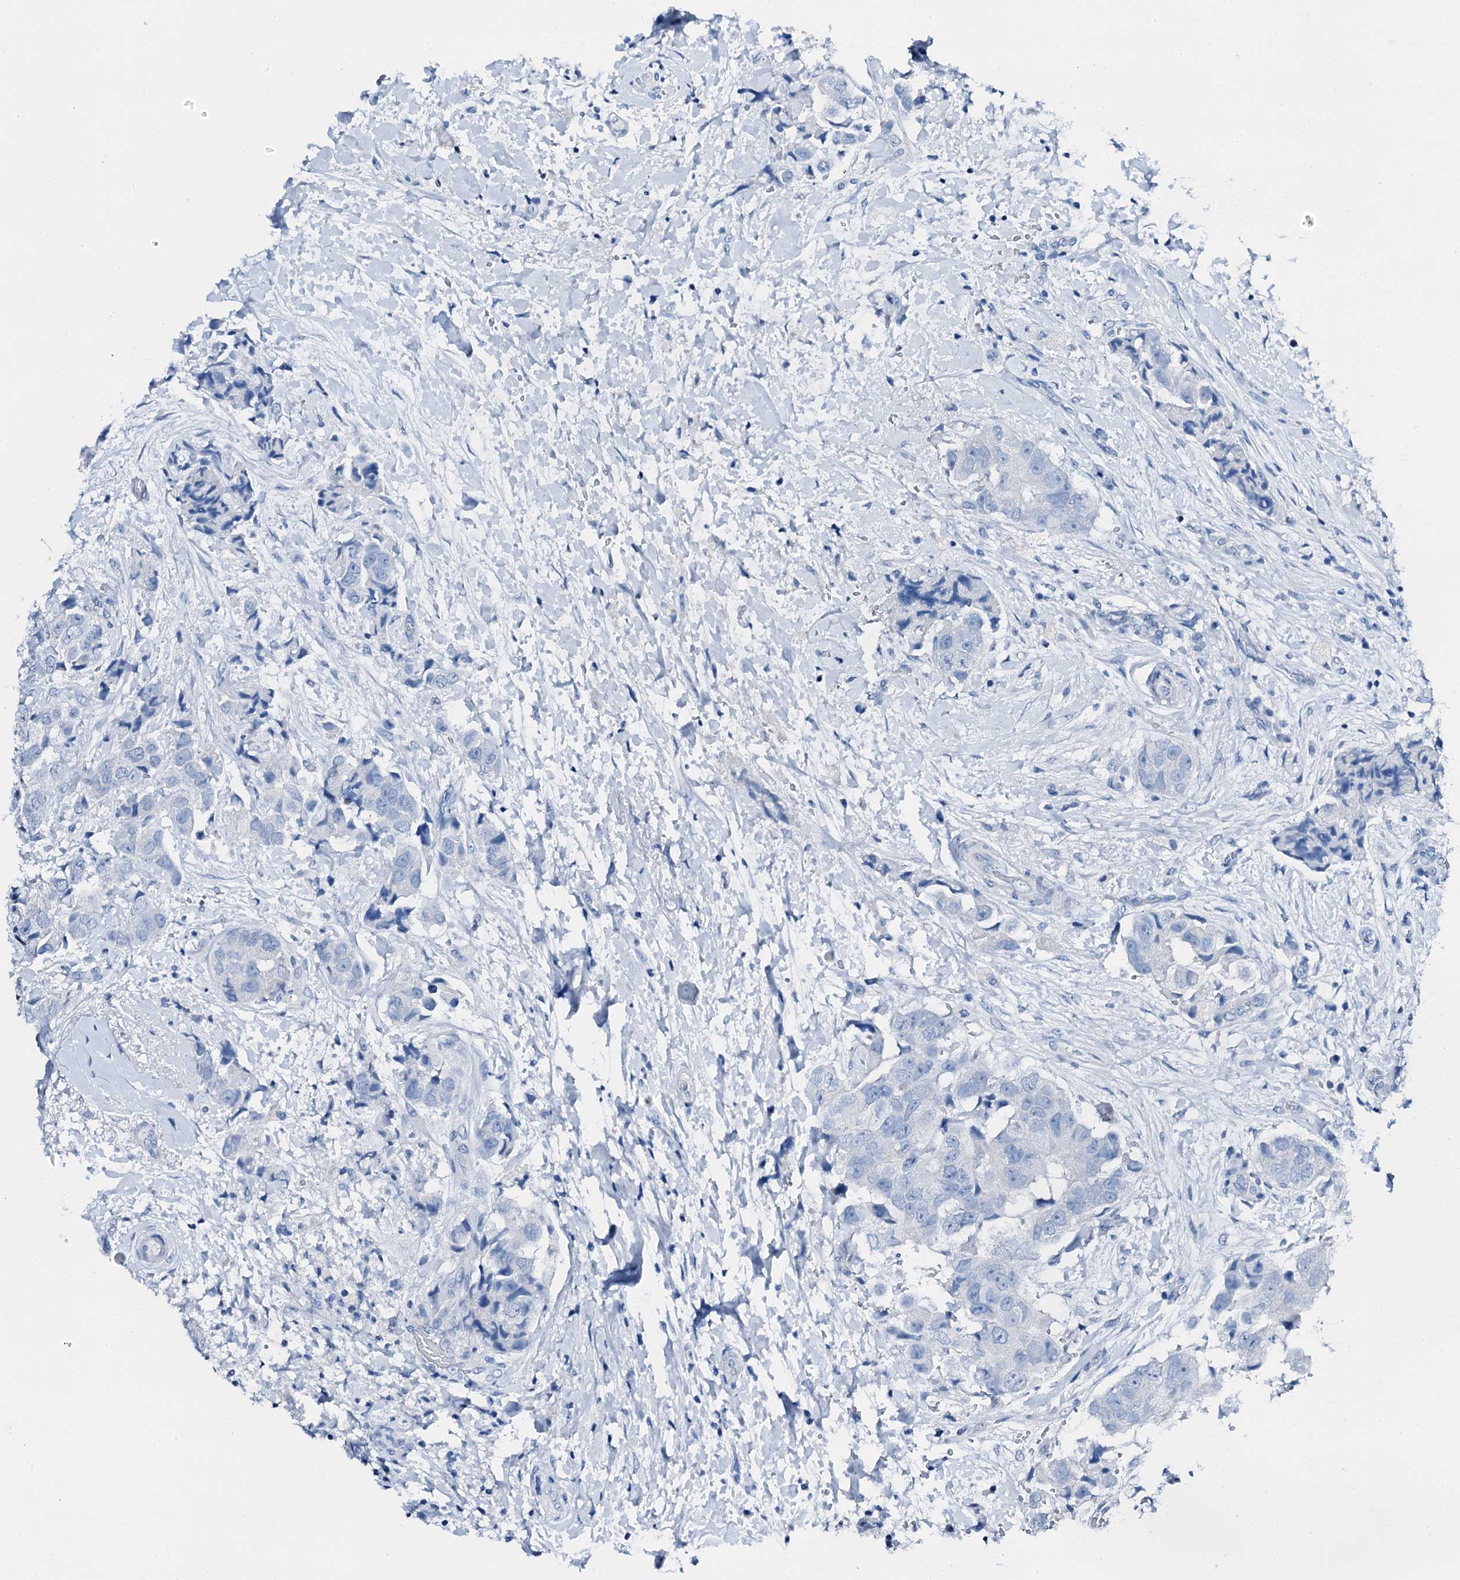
{"staining": {"intensity": "negative", "quantity": "none", "location": "none"}, "tissue": "breast cancer", "cell_type": "Tumor cells", "image_type": "cancer", "snomed": [{"axis": "morphology", "description": "Normal tissue, NOS"}, {"axis": "morphology", "description": "Duct carcinoma"}, {"axis": "topography", "description": "Breast"}], "caption": "This is an IHC micrograph of human invasive ductal carcinoma (breast). There is no expression in tumor cells.", "gene": "PTH", "patient": {"sex": "female", "age": 62}}